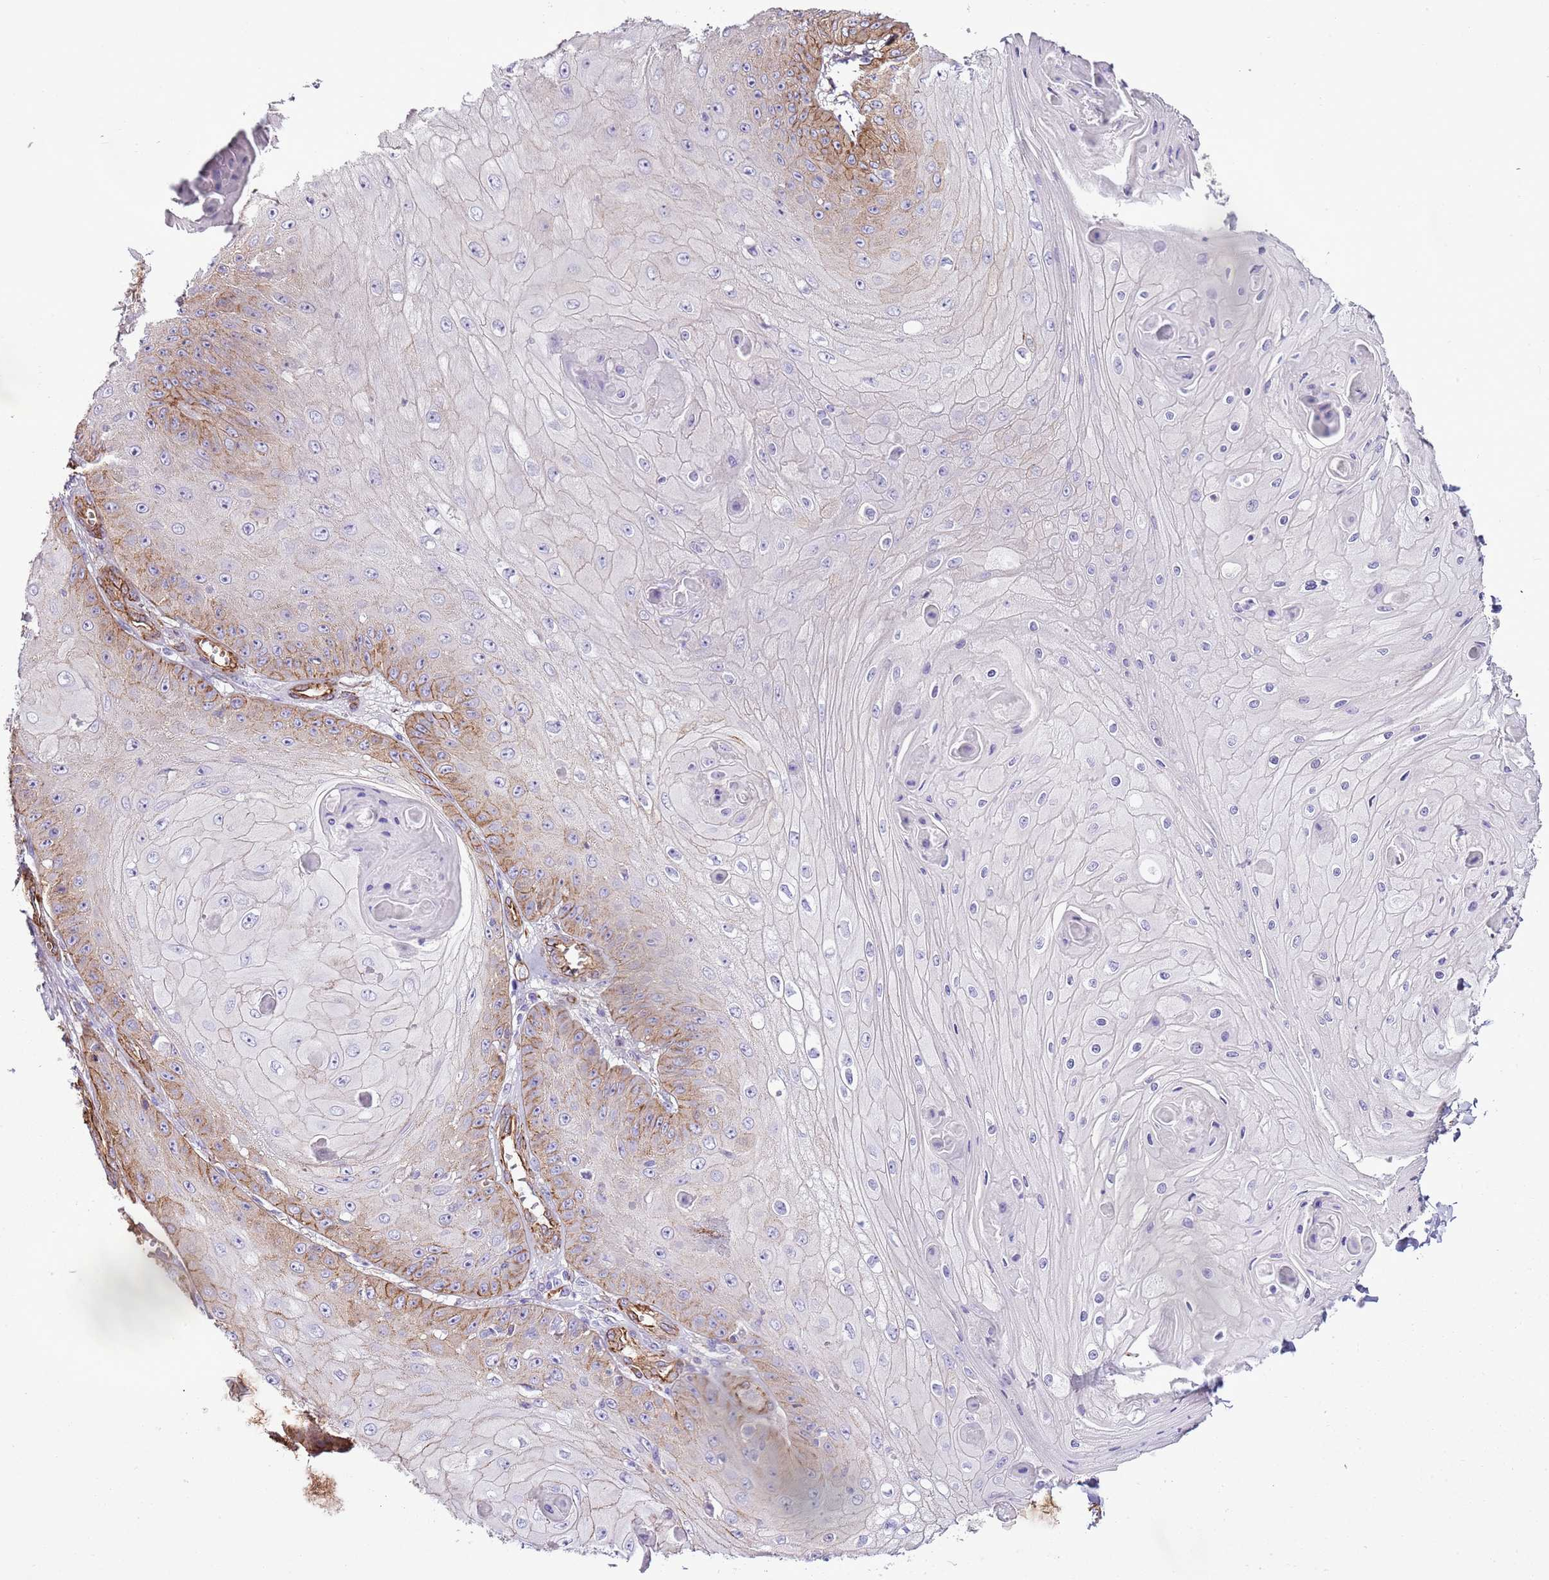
{"staining": {"intensity": "moderate", "quantity": "<25%", "location": "cytoplasmic/membranous"}, "tissue": "skin cancer", "cell_type": "Tumor cells", "image_type": "cancer", "snomed": [{"axis": "morphology", "description": "Squamous cell carcinoma, NOS"}, {"axis": "topography", "description": "Skin"}], "caption": "Immunohistochemistry staining of skin squamous cell carcinoma, which displays low levels of moderate cytoplasmic/membranous expression in approximately <25% of tumor cells indicating moderate cytoplasmic/membranous protein staining. The staining was performed using DAB (3,3'-diaminobenzidine) (brown) for protein detection and nuclei were counterstained in hematoxylin (blue).", "gene": "CTDSPL", "patient": {"sex": "male", "age": 70}}